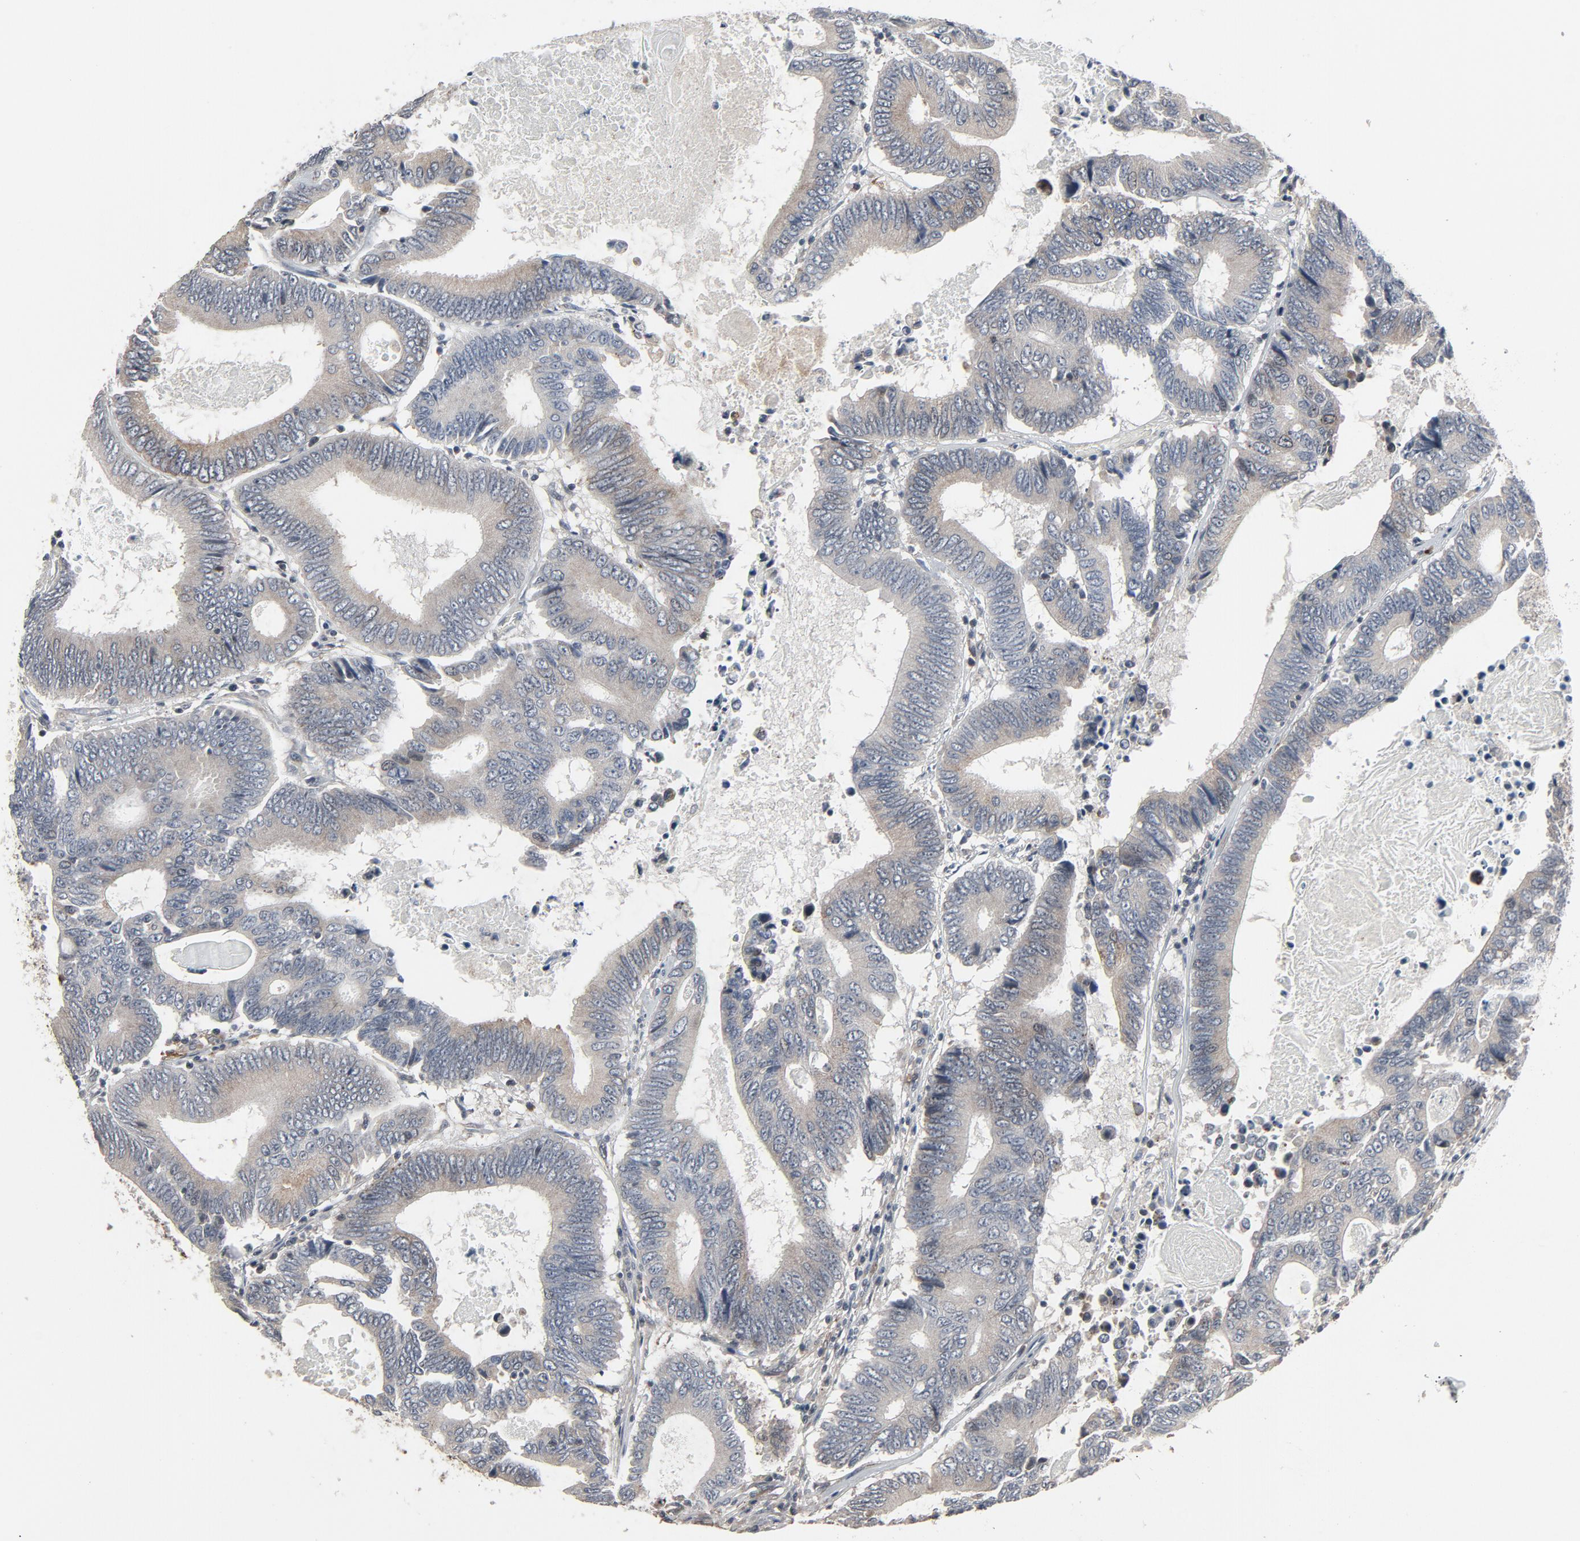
{"staining": {"intensity": "negative", "quantity": "none", "location": "none"}, "tissue": "colorectal cancer", "cell_type": "Tumor cells", "image_type": "cancer", "snomed": [{"axis": "morphology", "description": "Adenocarcinoma, NOS"}, {"axis": "topography", "description": "Colon"}], "caption": "The image demonstrates no significant positivity in tumor cells of colorectal cancer (adenocarcinoma).", "gene": "PDZD4", "patient": {"sex": "female", "age": 78}}